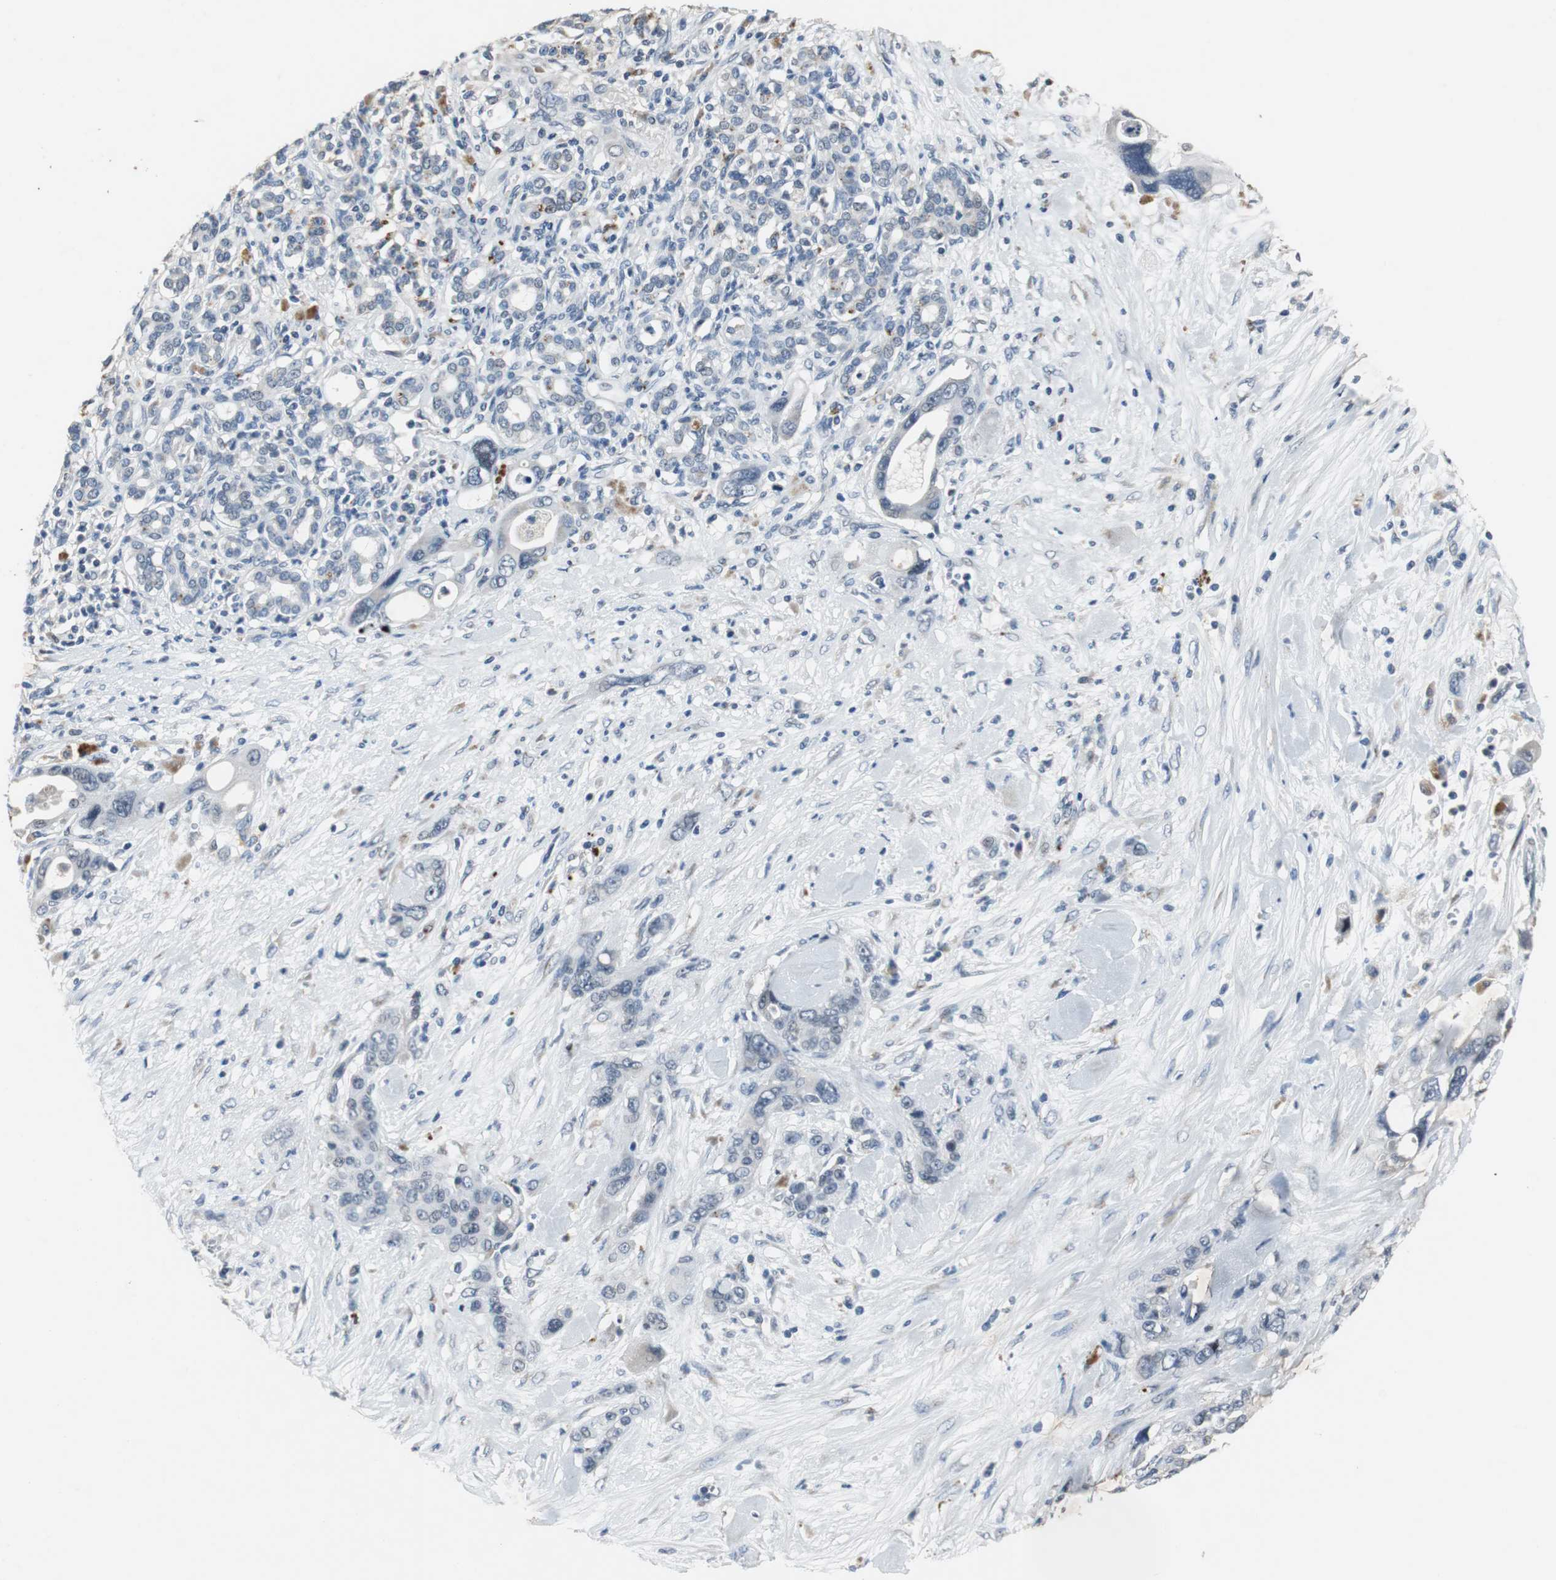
{"staining": {"intensity": "negative", "quantity": "none", "location": "none"}, "tissue": "pancreatic cancer", "cell_type": "Tumor cells", "image_type": "cancer", "snomed": [{"axis": "morphology", "description": "Adenocarcinoma, NOS"}, {"axis": "topography", "description": "Pancreas"}], "caption": "An image of human pancreatic adenocarcinoma is negative for staining in tumor cells.", "gene": "PCYT1B", "patient": {"sex": "male", "age": 46}}